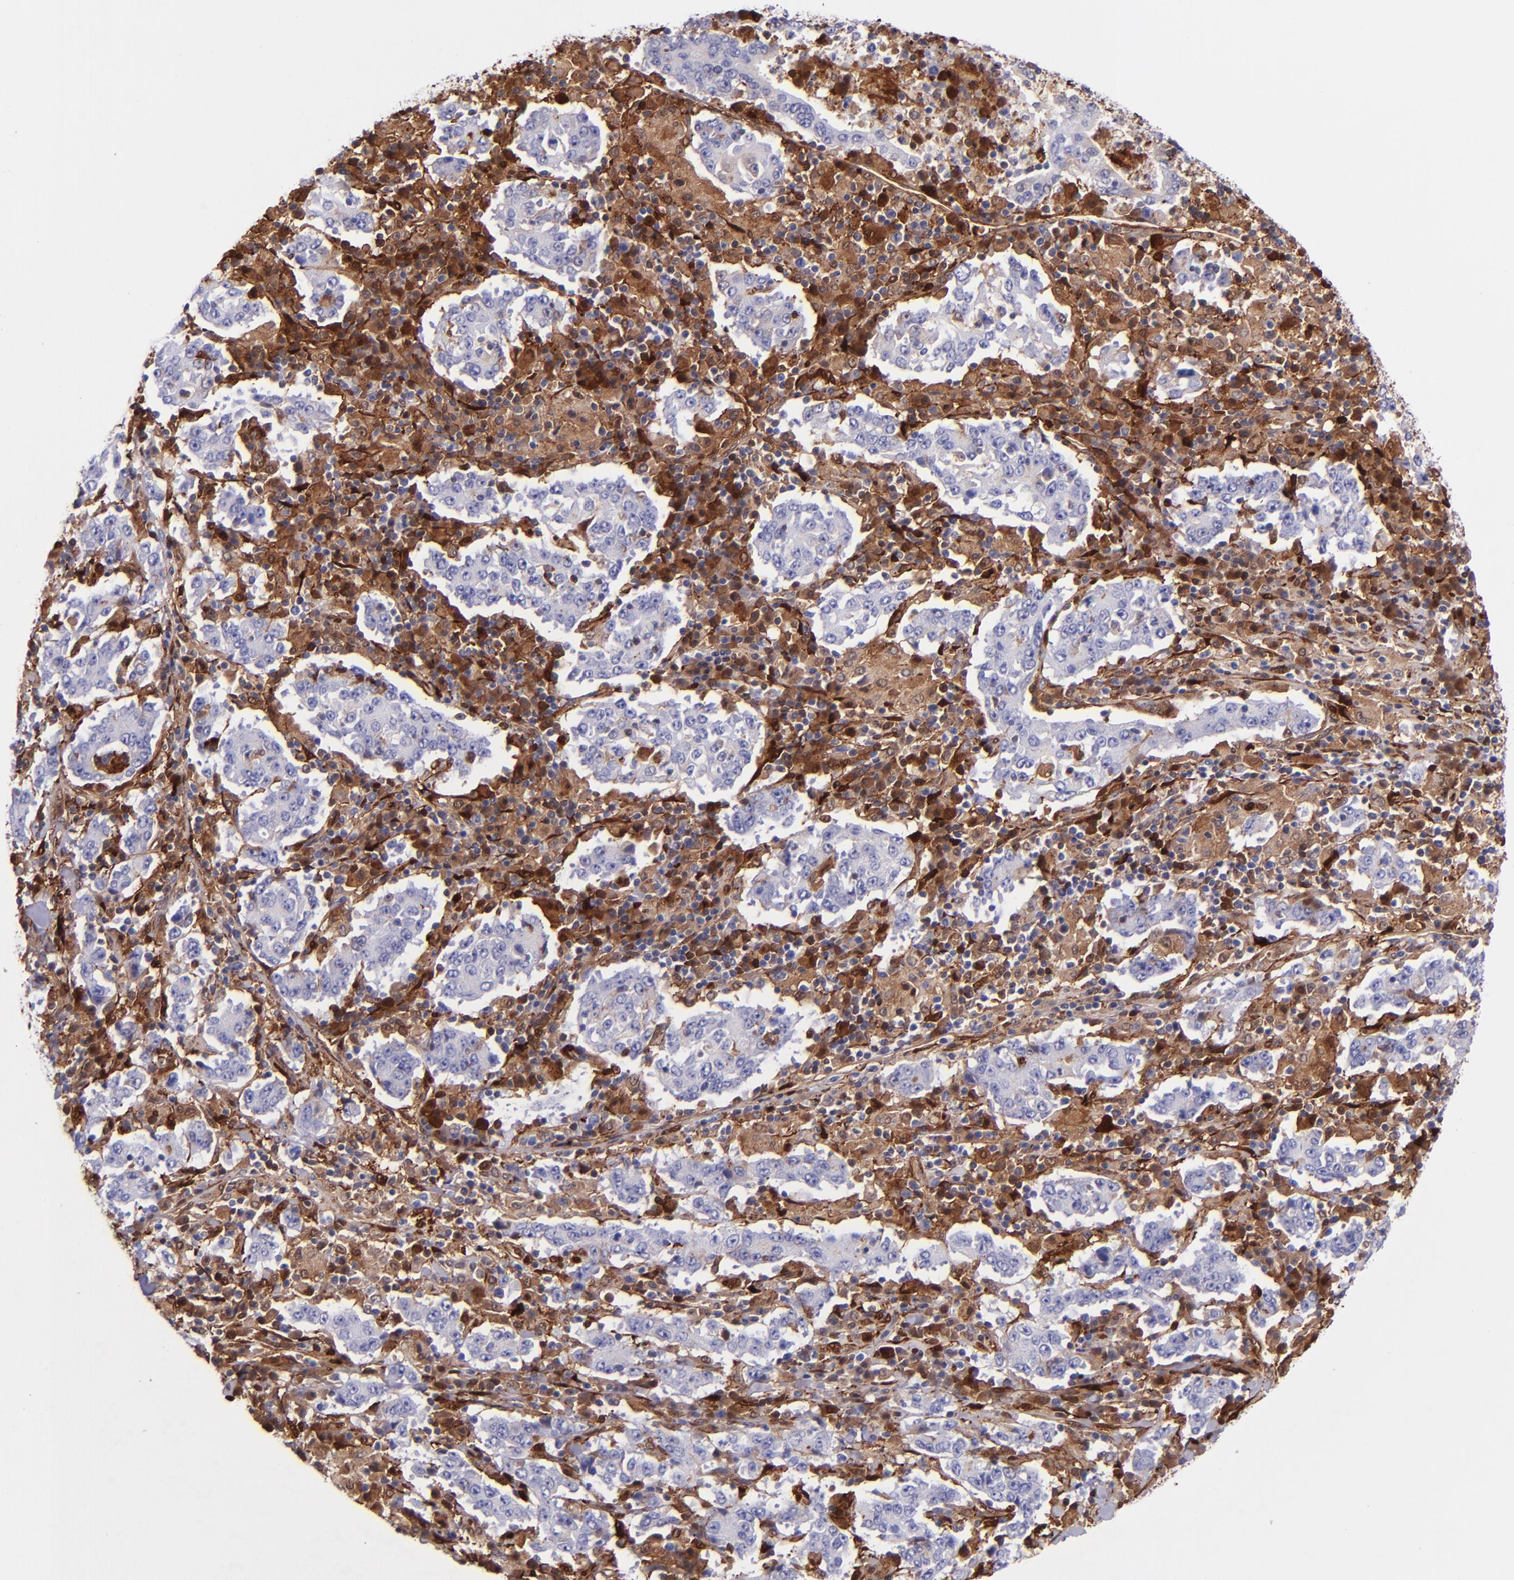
{"staining": {"intensity": "negative", "quantity": "none", "location": "none"}, "tissue": "stomach cancer", "cell_type": "Tumor cells", "image_type": "cancer", "snomed": [{"axis": "morphology", "description": "Normal tissue, NOS"}, {"axis": "morphology", "description": "Adenocarcinoma, NOS"}, {"axis": "topography", "description": "Stomach, upper"}, {"axis": "topography", "description": "Stomach"}], "caption": "Image shows no significant protein positivity in tumor cells of stomach cancer (adenocarcinoma).", "gene": "LGALS1", "patient": {"sex": "male", "age": 59}}